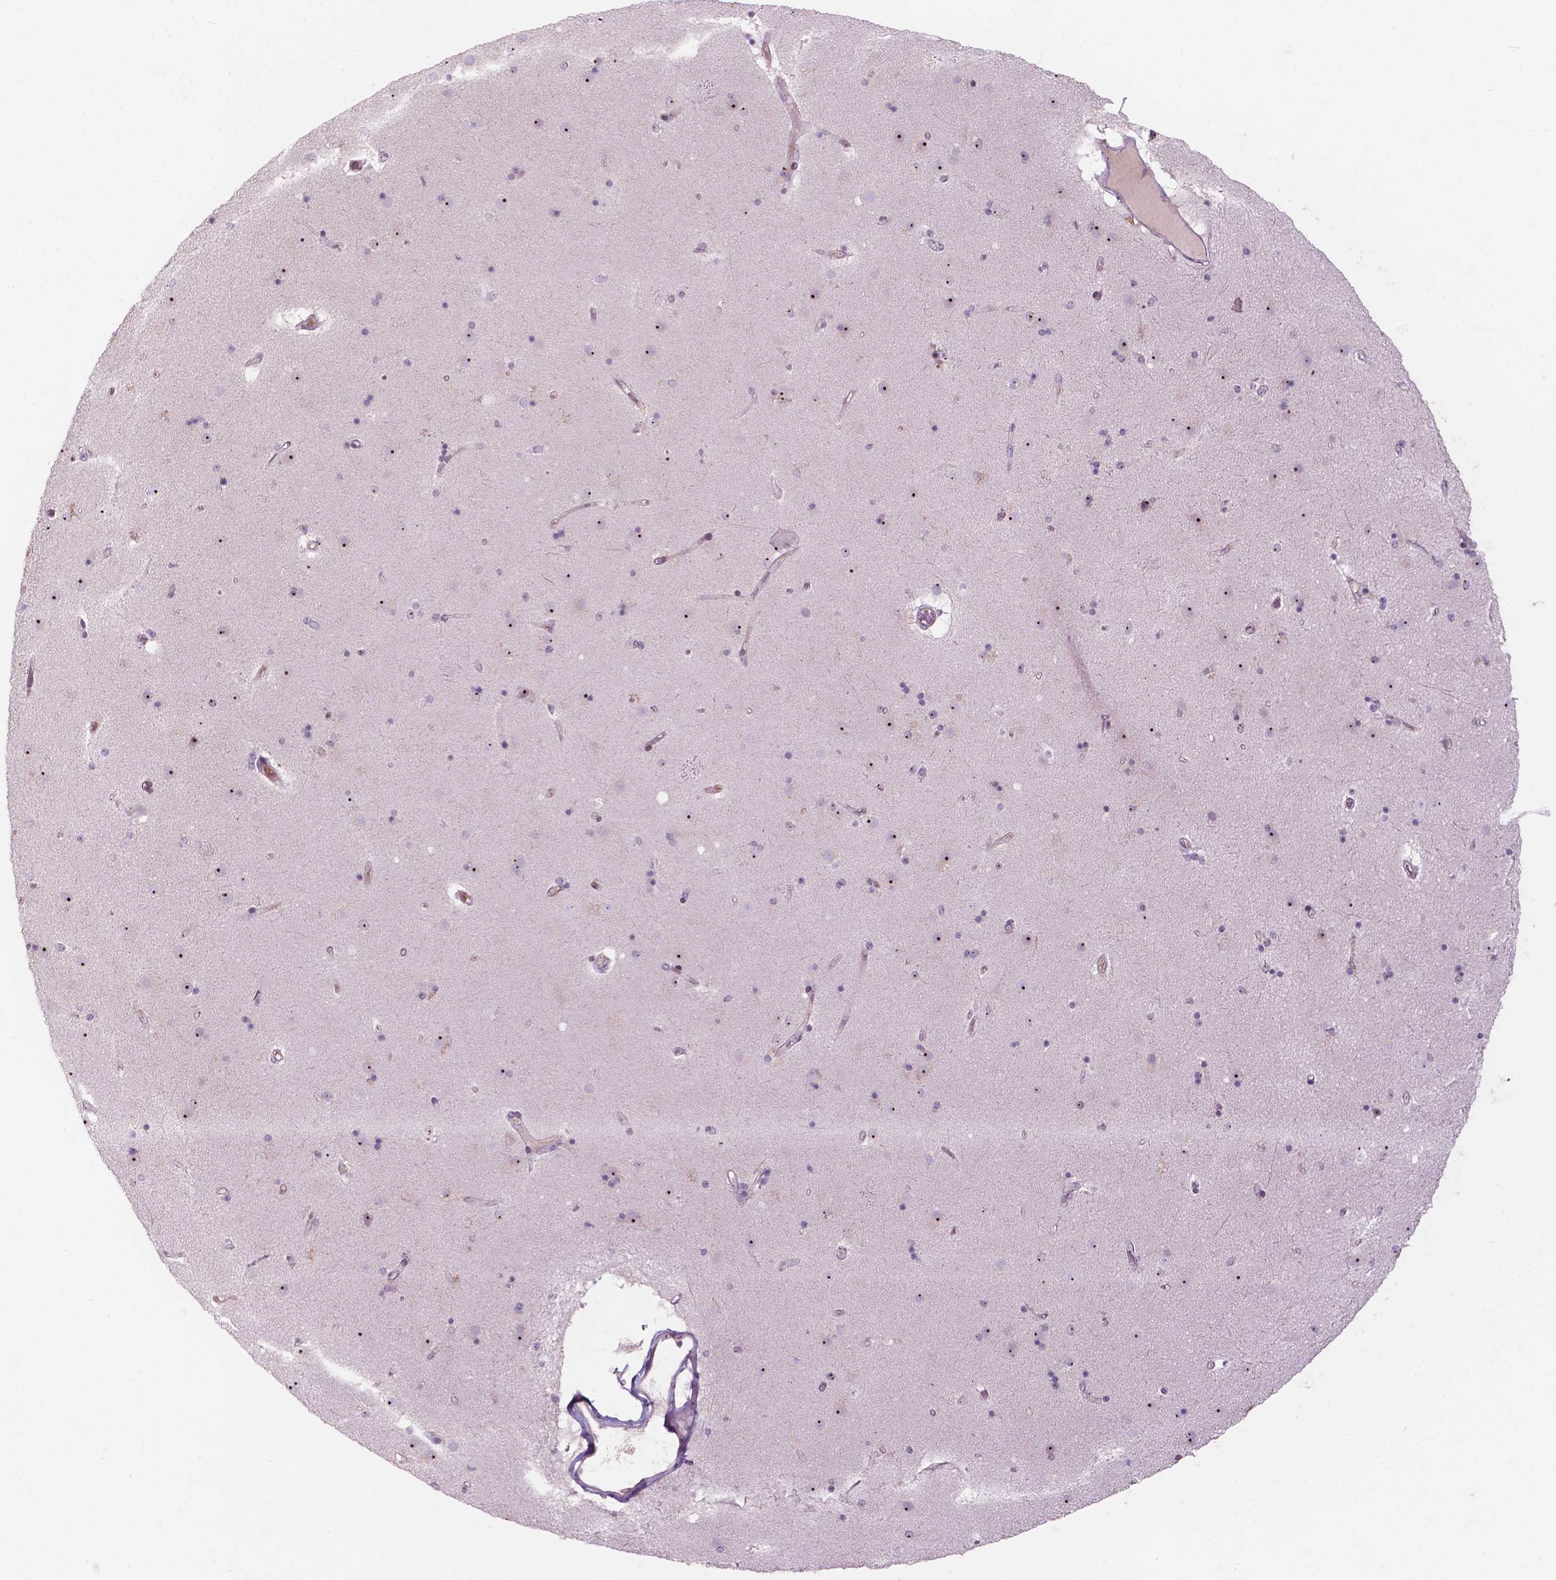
{"staining": {"intensity": "negative", "quantity": "none", "location": "none"}, "tissue": "caudate", "cell_type": "Glial cells", "image_type": "normal", "snomed": [{"axis": "morphology", "description": "Normal tissue, NOS"}, {"axis": "topography", "description": "Lateral ventricle wall"}], "caption": "DAB (3,3'-diaminobenzidine) immunohistochemical staining of benign human caudate shows no significant positivity in glial cells. Nuclei are stained in blue.", "gene": "ZNF853", "patient": {"sex": "female", "age": 71}}